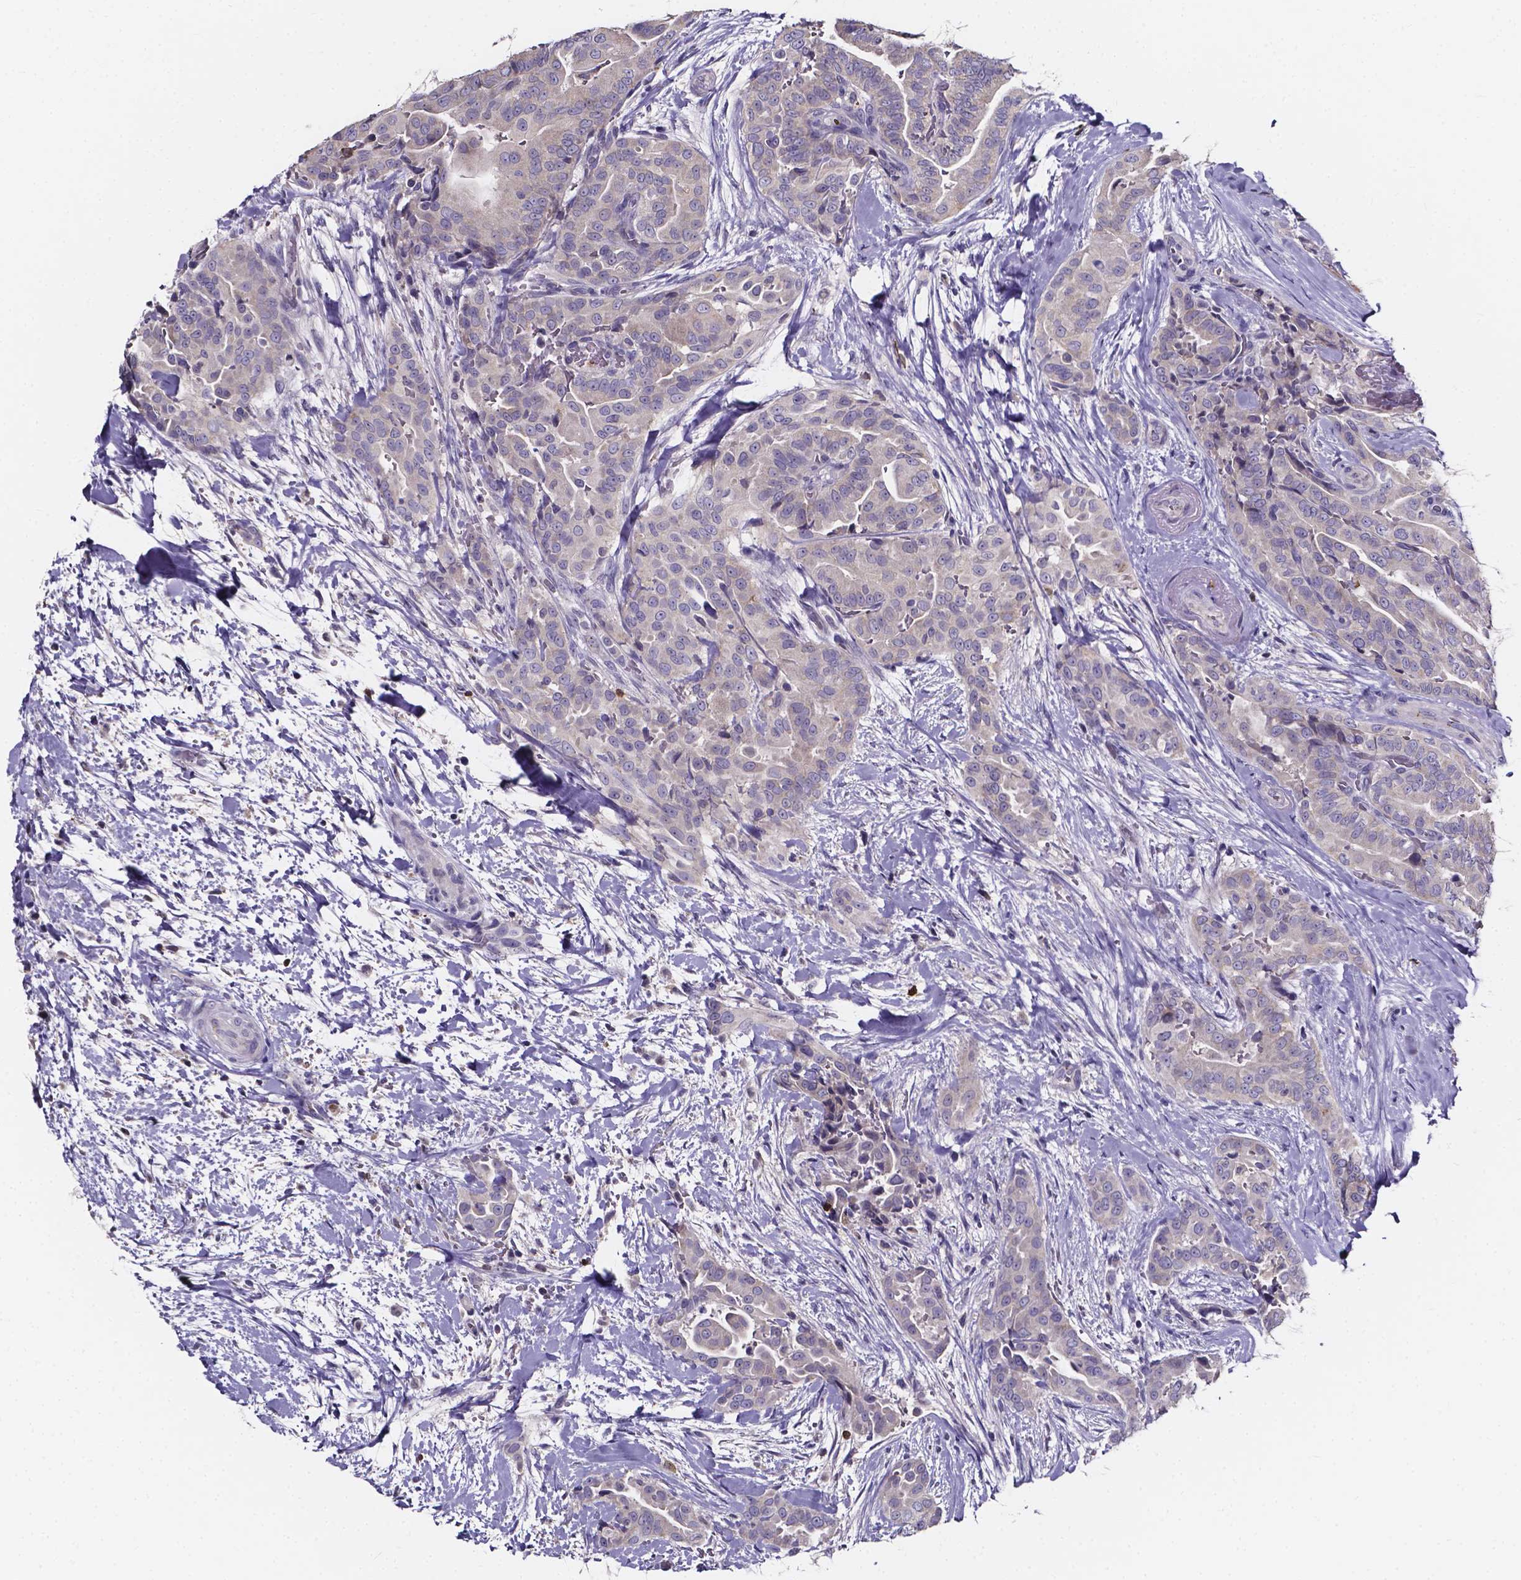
{"staining": {"intensity": "negative", "quantity": "none", "location": "none"}, "tissue": "thyroid cancer", "cell_type": "Tumor cells", "image_type": "cancer", "snomed": [{"axis": "morphology", "description": "Papillary adenocarcinoma, NOS"}, {"axis": "topography", "description": "Thyroid gland"}], "caption": "The micrograph shows no significant staining in tumor cells of thyroid cancer (papillary adenocarcinoma).", "gene": "THEMIS", "patient": {"sex": "male", "age": 61}}